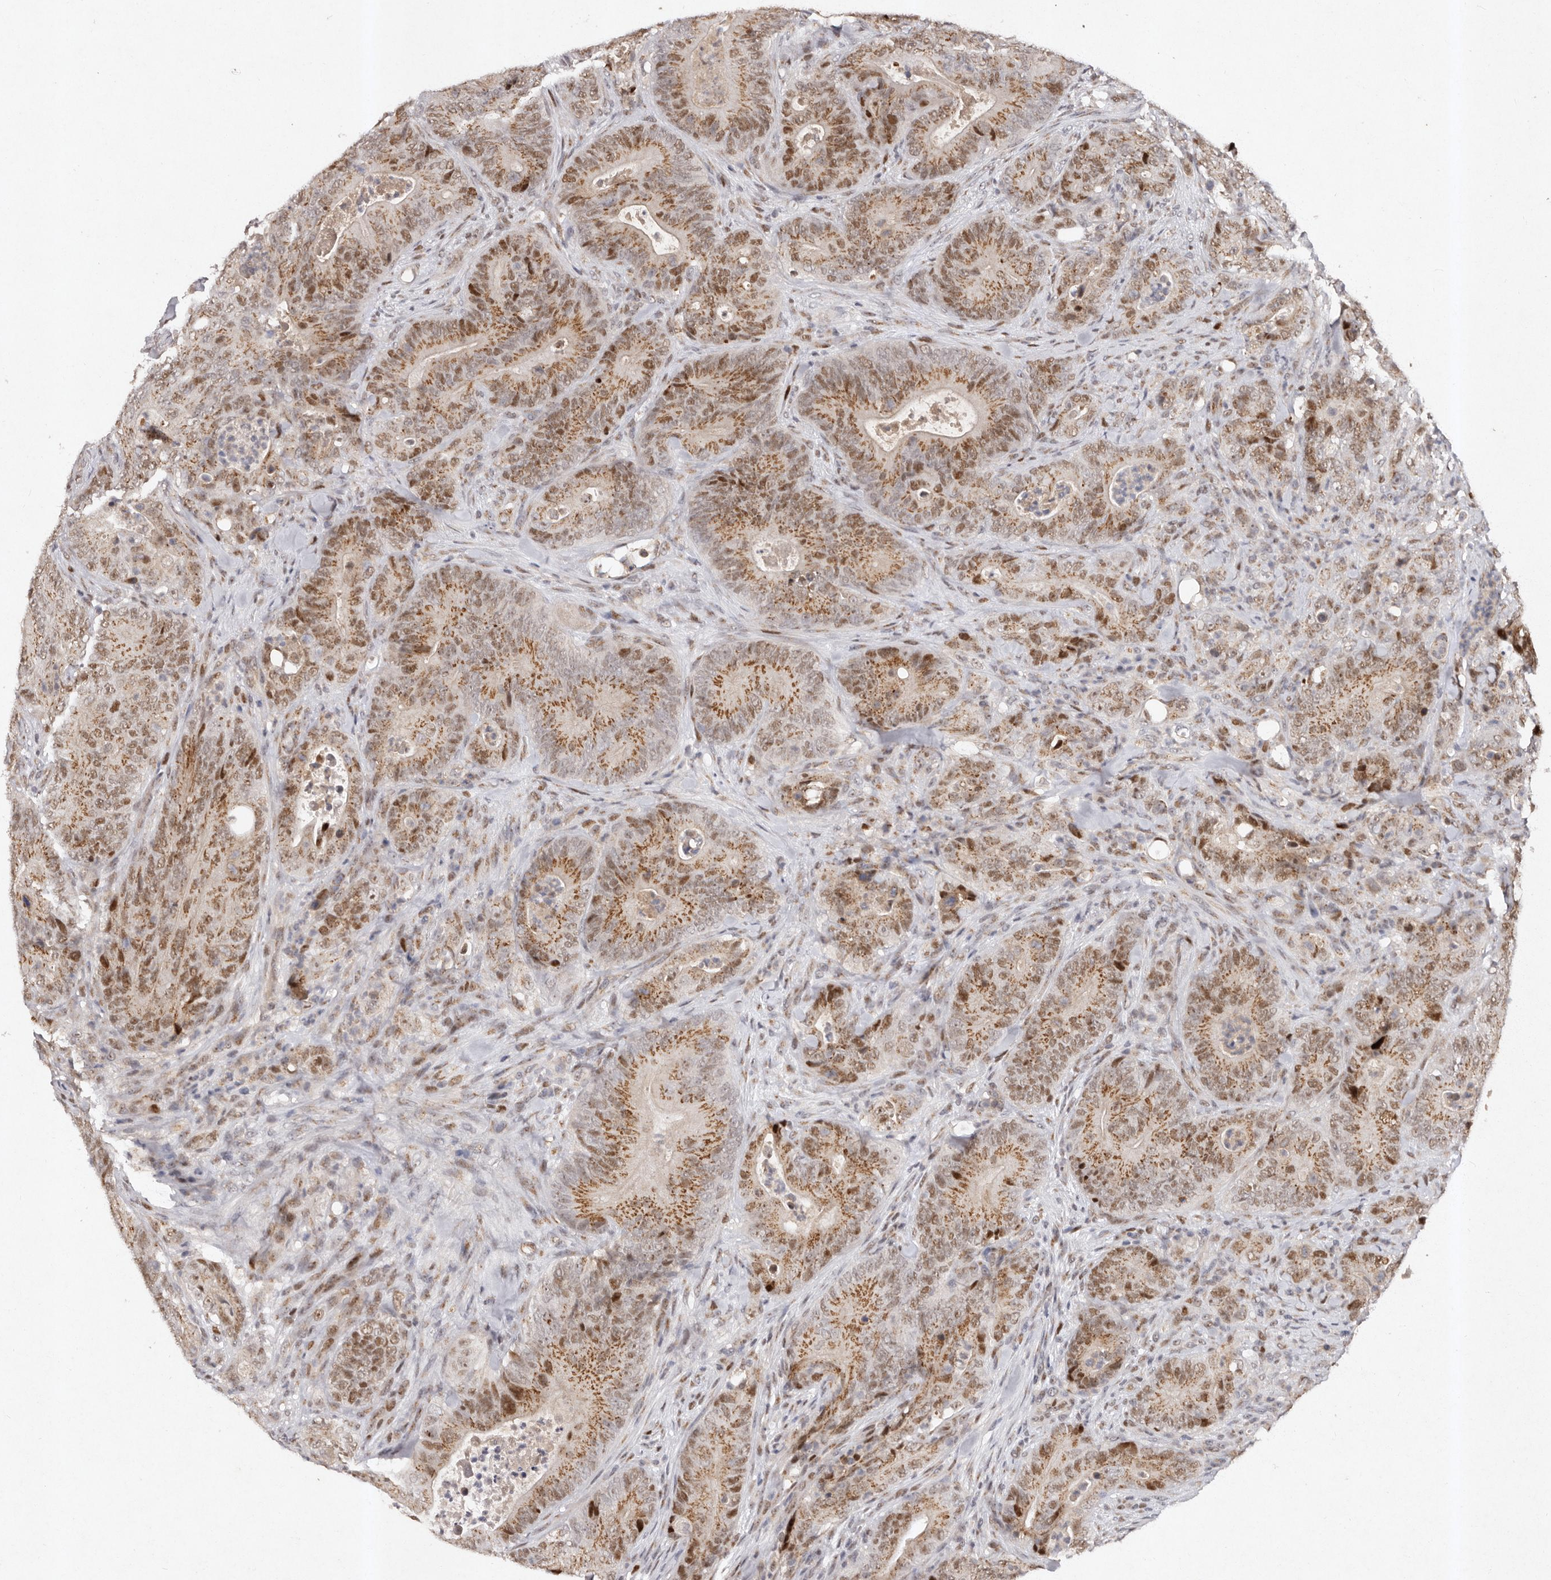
{"staining": {"intensity": "moderate", "quantity": ">75%", "location": "cytoplasmic/membranous,nuclear"}, "tissue": "colorectal cancer", "cell_type": "Tumor cells", "image_type": "cancer", "snomed": [{"axis": "morphology", "description": "Normal tissue, NOS"}, {"axis": "topography", "description": "Colon"}], "caption": "Tumor cells display moderate cytoplasmic/membranous and nuclear staining in about >75% of cells in colorectal cancer.", "gene": "KLF7", "patient": {"sex": "female", "age": 82}}